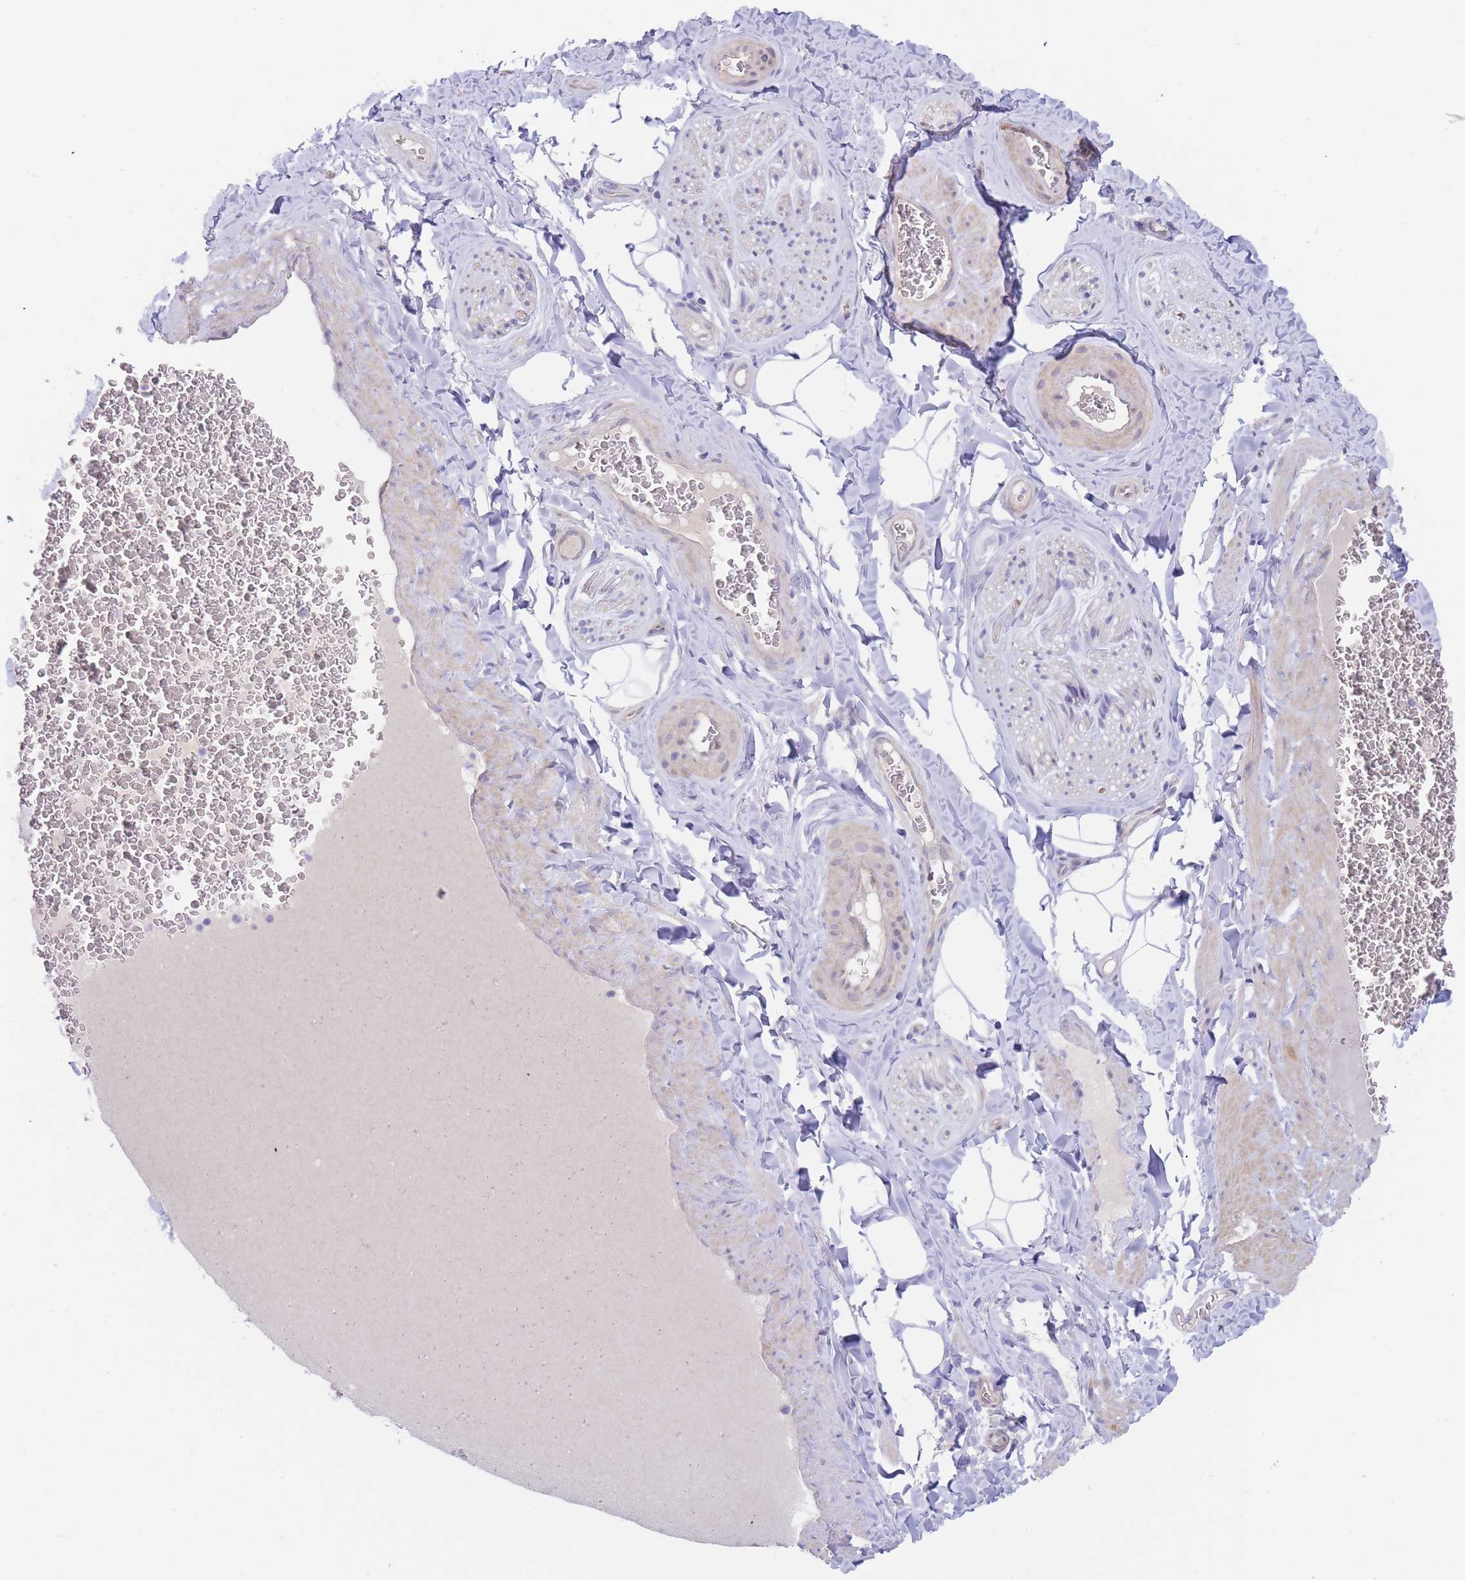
{"staining": {"intensity": "negative", "quantity": "none", "location": "none"}, "tissue": "adipose tissue", "cell_type": "Adipocytes", "image_type": "normal", "snomed": [{"axis": "morphology", "description": "Normal tissue, NOS"}, {"axis": "topography", "description": "Soft tissue"}, {"axis": "topography", "description": "Adipose tissue"}, {"axis": "topography", "description": "Vascular tissue"}, {"axis": "topography", "description": "Peripheral nerve tissue"}], "caption": "Immunohistochemistry of unremarkable human adipose tissue shows no expression in adipocytes. (Brightfield microscopy of DAB IHC at high magnification).", "gene": "ZNF281", "patient": {"sex": "male", "age": 46}}